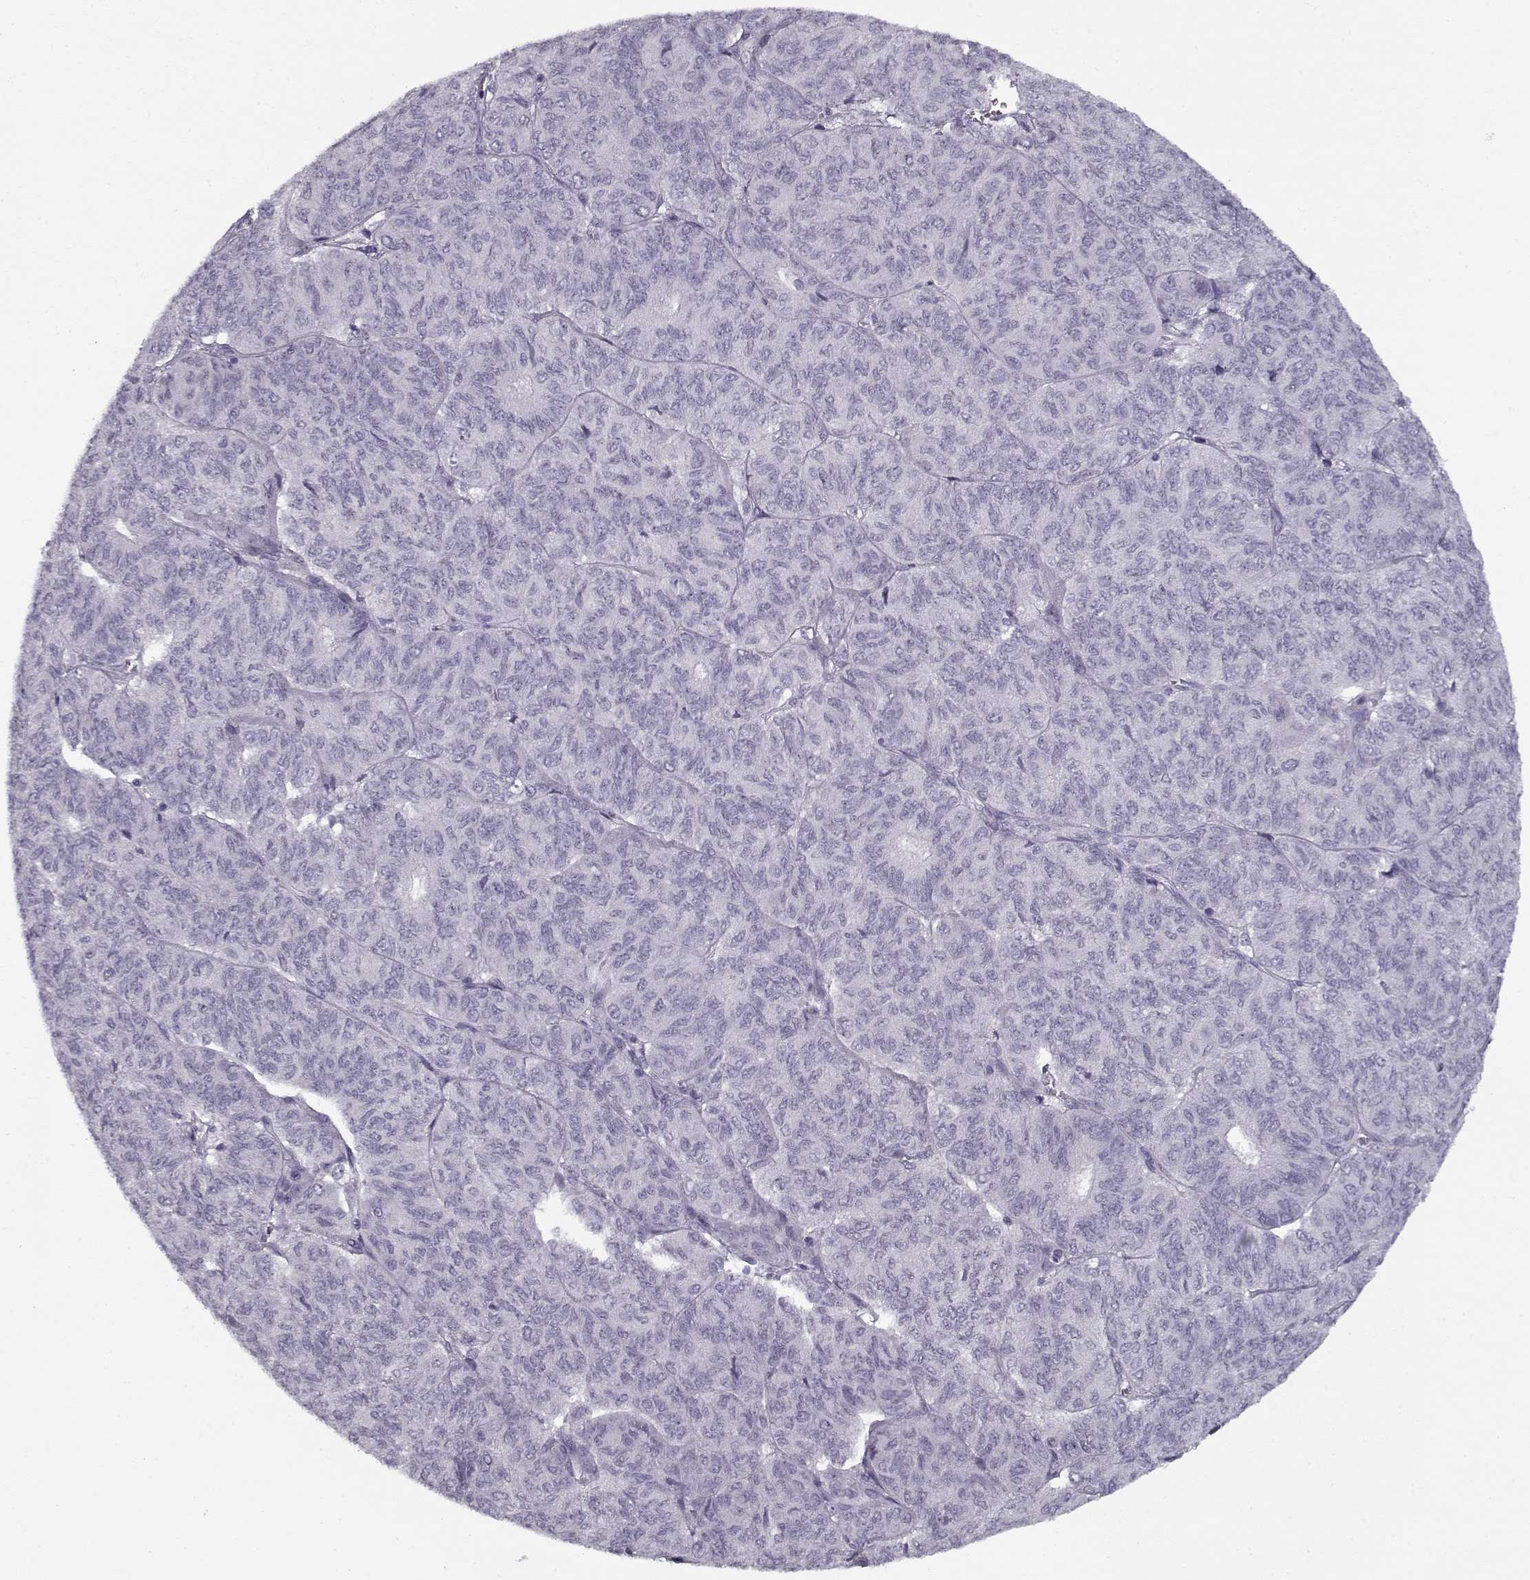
{"staining": {"intensity": "negative", "quantity": "none", "location": "none"}, "tissue": "ovarian cancer", "cell_type": "Tumor cells", "image_type": "cancer", "snomed": [{"axis": "morphology", "description": "Carcinoma, endometroid"}, {"axis": "topography", "description": "Ovary"}], "caption": "Immunohistochemistry micrograph of neoplastic tissue: human ovarian cancer stained with DAB reveals no significant protein expression in tumor cells.", "gene": "SPACA9", "patient": {"sex": "female", "age": 80}}